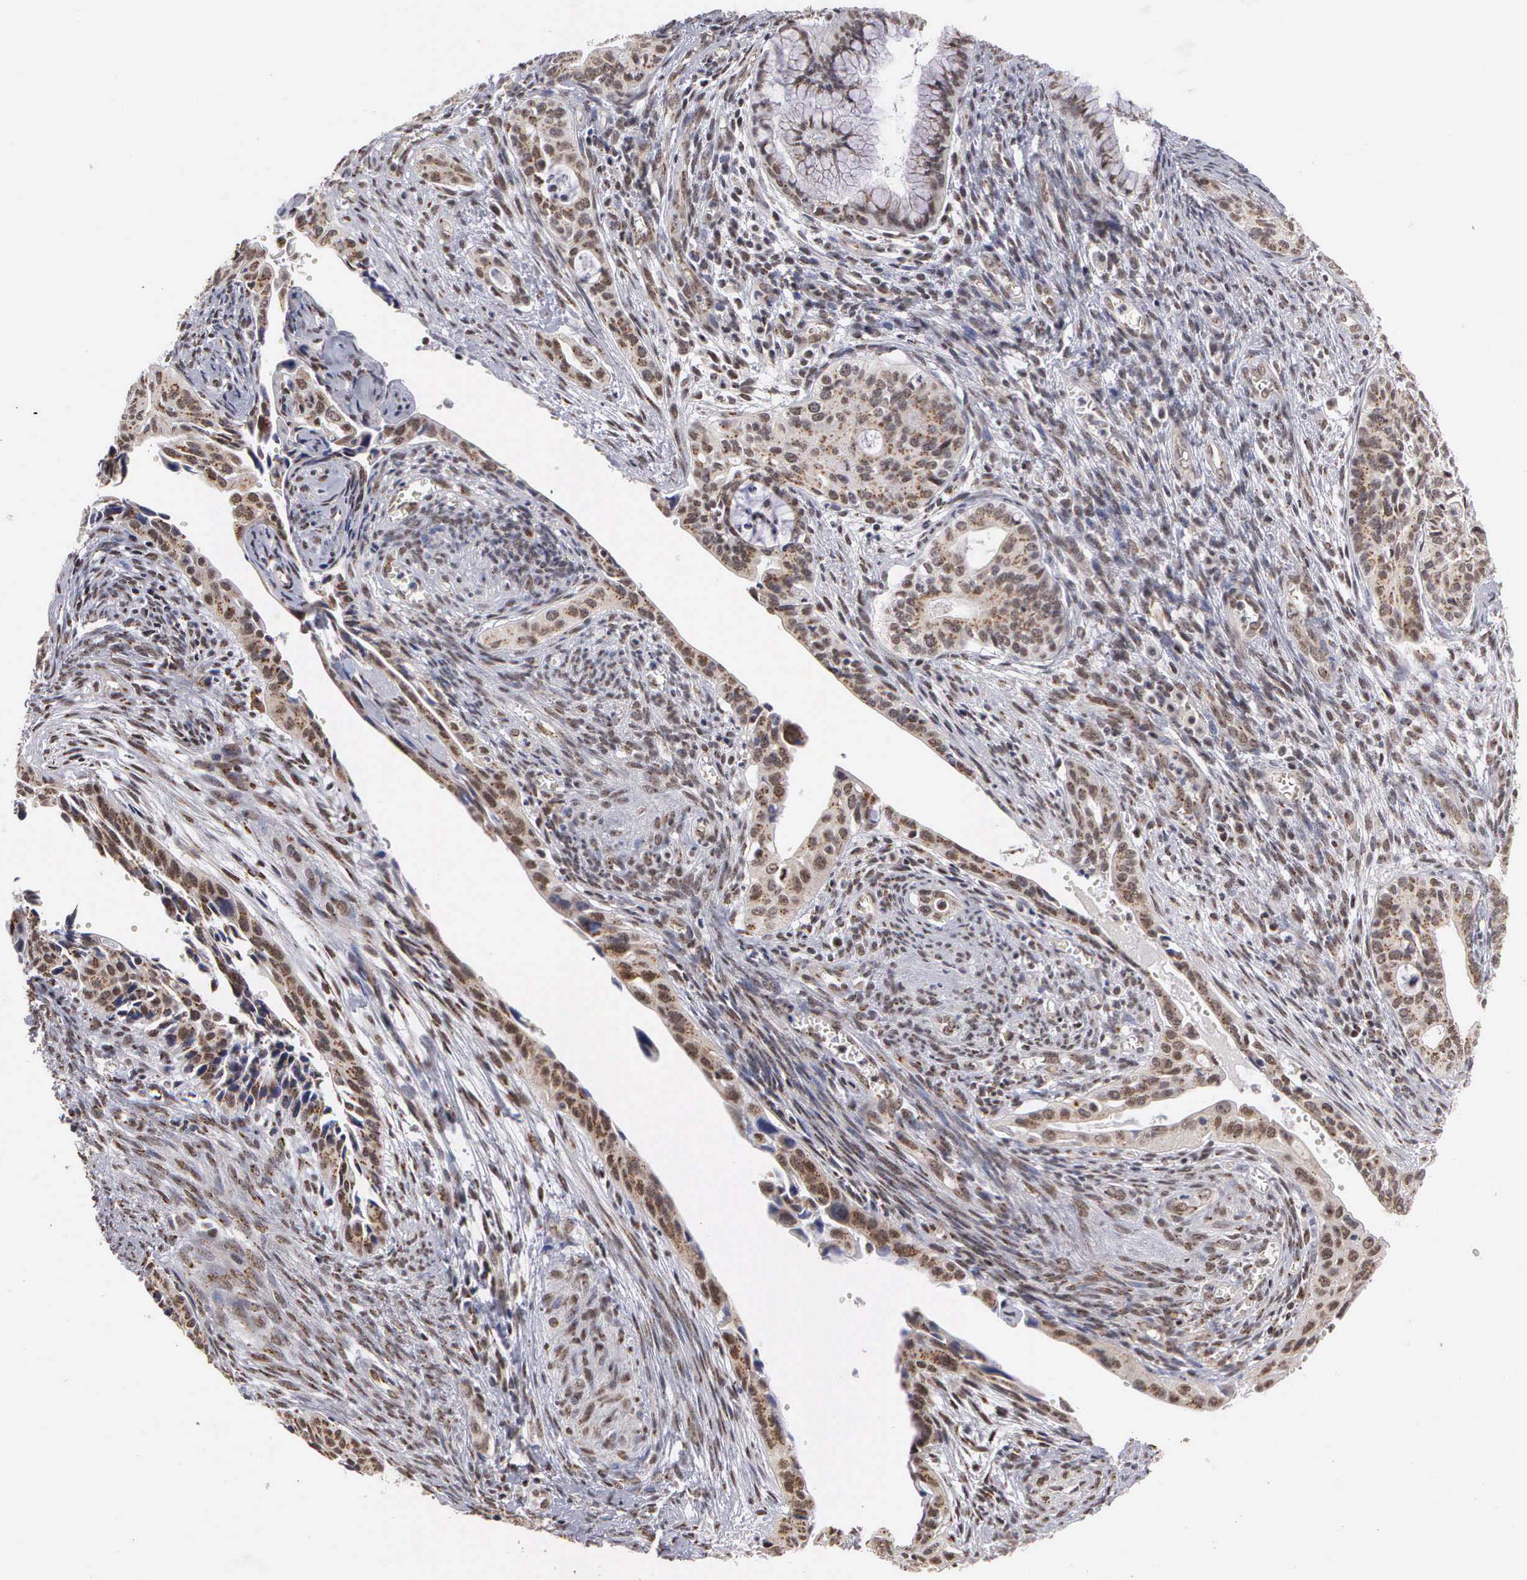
{"staining": {"intensity": "moderate", "quantity": ">75%", "location": "cytoplasmic/membranous,nuclear"}, "tissue": "cervical cancer", "cell_type": "Tumor cells", "image_type": "cancer", "snomed": [{"axis": "morphology", "description": "Squamous cell carcinoma, NOS"}, {"axis": "topography", "description": "Cervix"}], "caption": "Brown immunohistochemical staining in human cervical squamous cell carcinoma demonstrates moderate cytoplasmic/membranous and nuclear expression in approximately >75% of tumor cells.", "gene": "GTF2A1", "patient": {"sex": "female", "age": 34}}